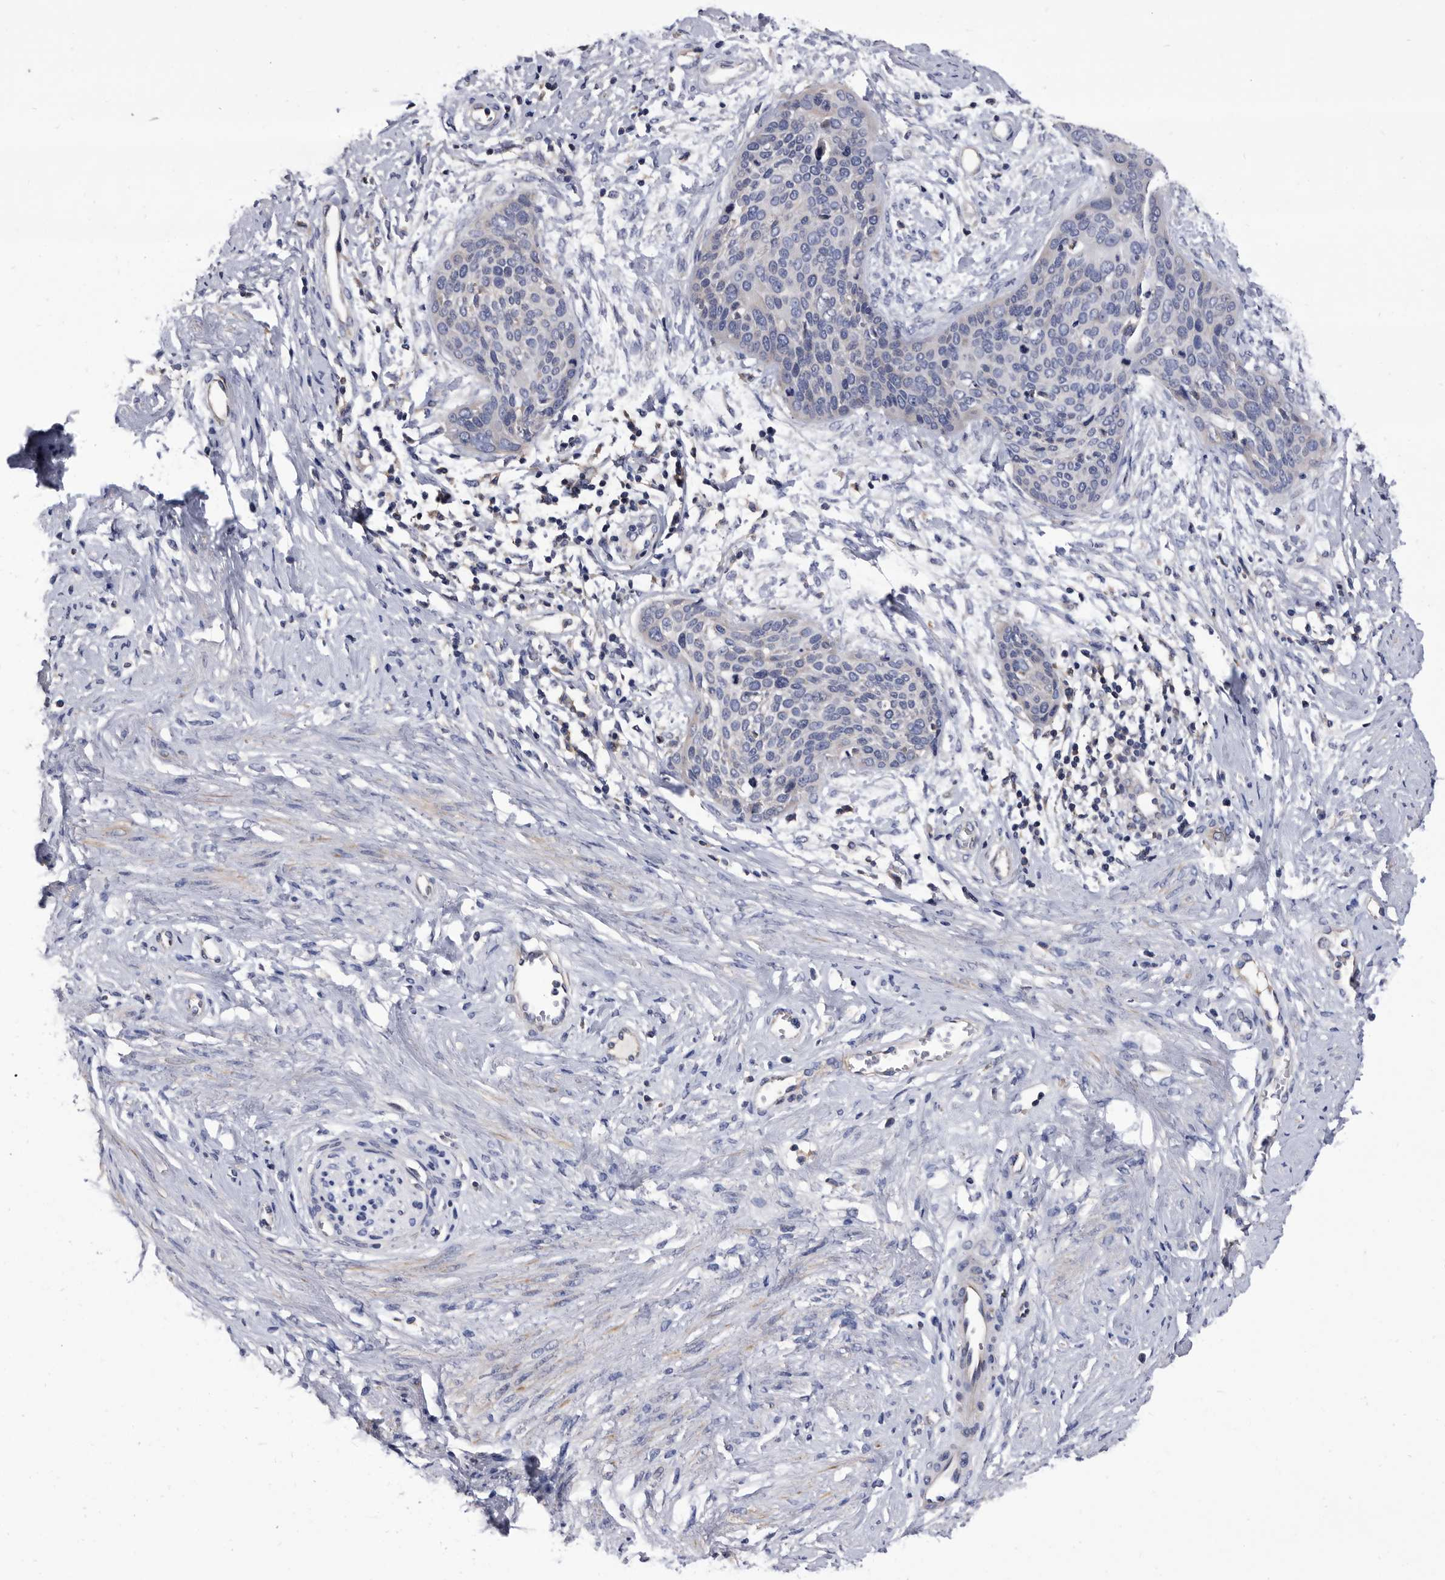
{"staining": {"intensity": "negative", "quantity": "none", "location": "none"}, "tissue": "cervical cancer", "cell_type": "Tumor cells", "image_type": "cancer", "snomed": [{"axis": "morphology", "description": "Squamous cell carcinoma, NOS"}, {"axis": "topography", "description": "Cervix"}], "caption": "The photomicrograph reveals no staining of tumor cells in cervical squamous cell carcinoma.", "gene": "DTNBP1", "patient": {"sex": "female", "age": 37}}